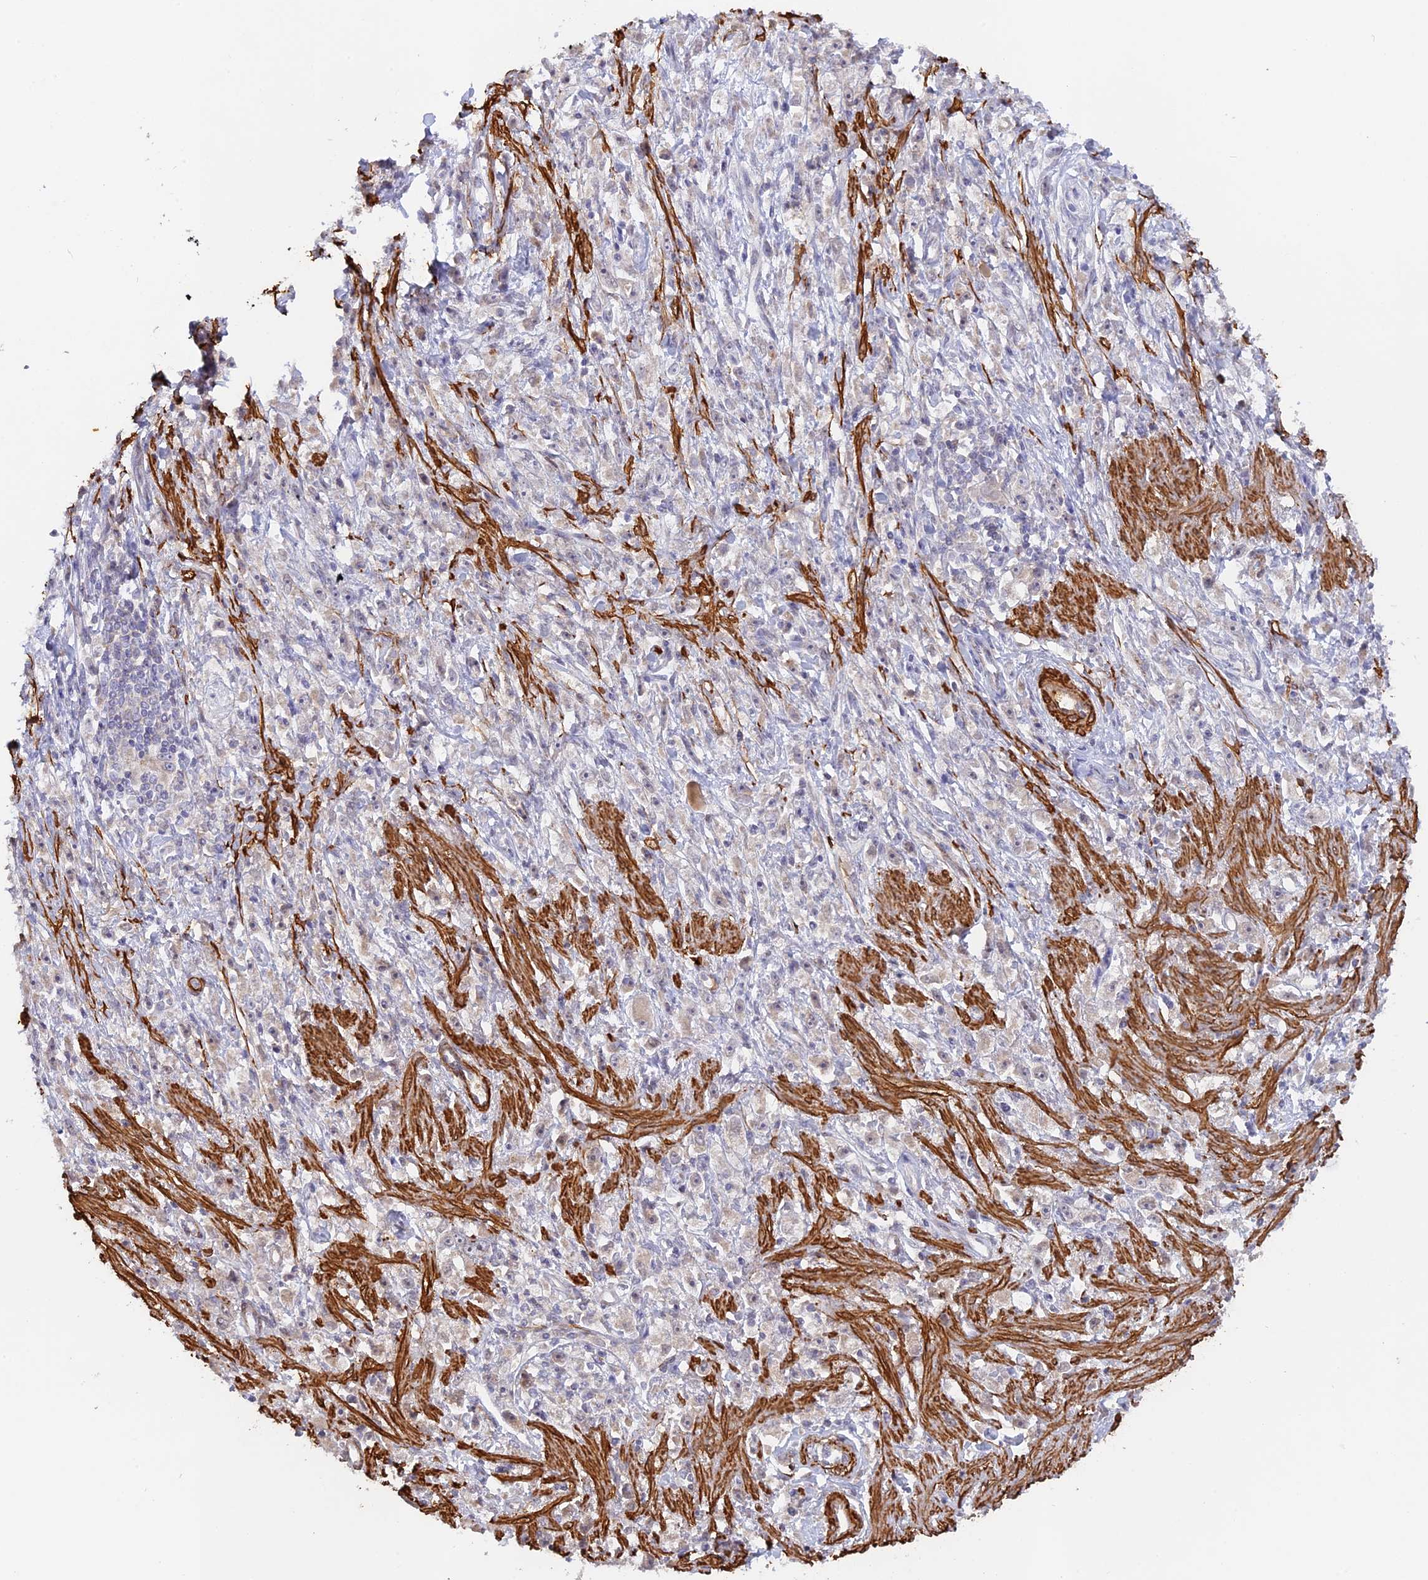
{"staining": {"intensity": "negative", "quantity": "none", "location": "none"}, "tissue": "stomach cancer", "cell_type": "Tumor cells", "image_type": "cancer", "snomed": [{"axis": "morphology", "description": "Adenocarcinoma, NOS"}, {"axis": "topography", "description": "Stomach"}], "caption": "This is a photomicrograph of immunohistochemistry staining of stomach cancer, which shows no expression in tumor cells.", "gene": "CCDC154", "patient": {"sex": "female", "age": 59}}